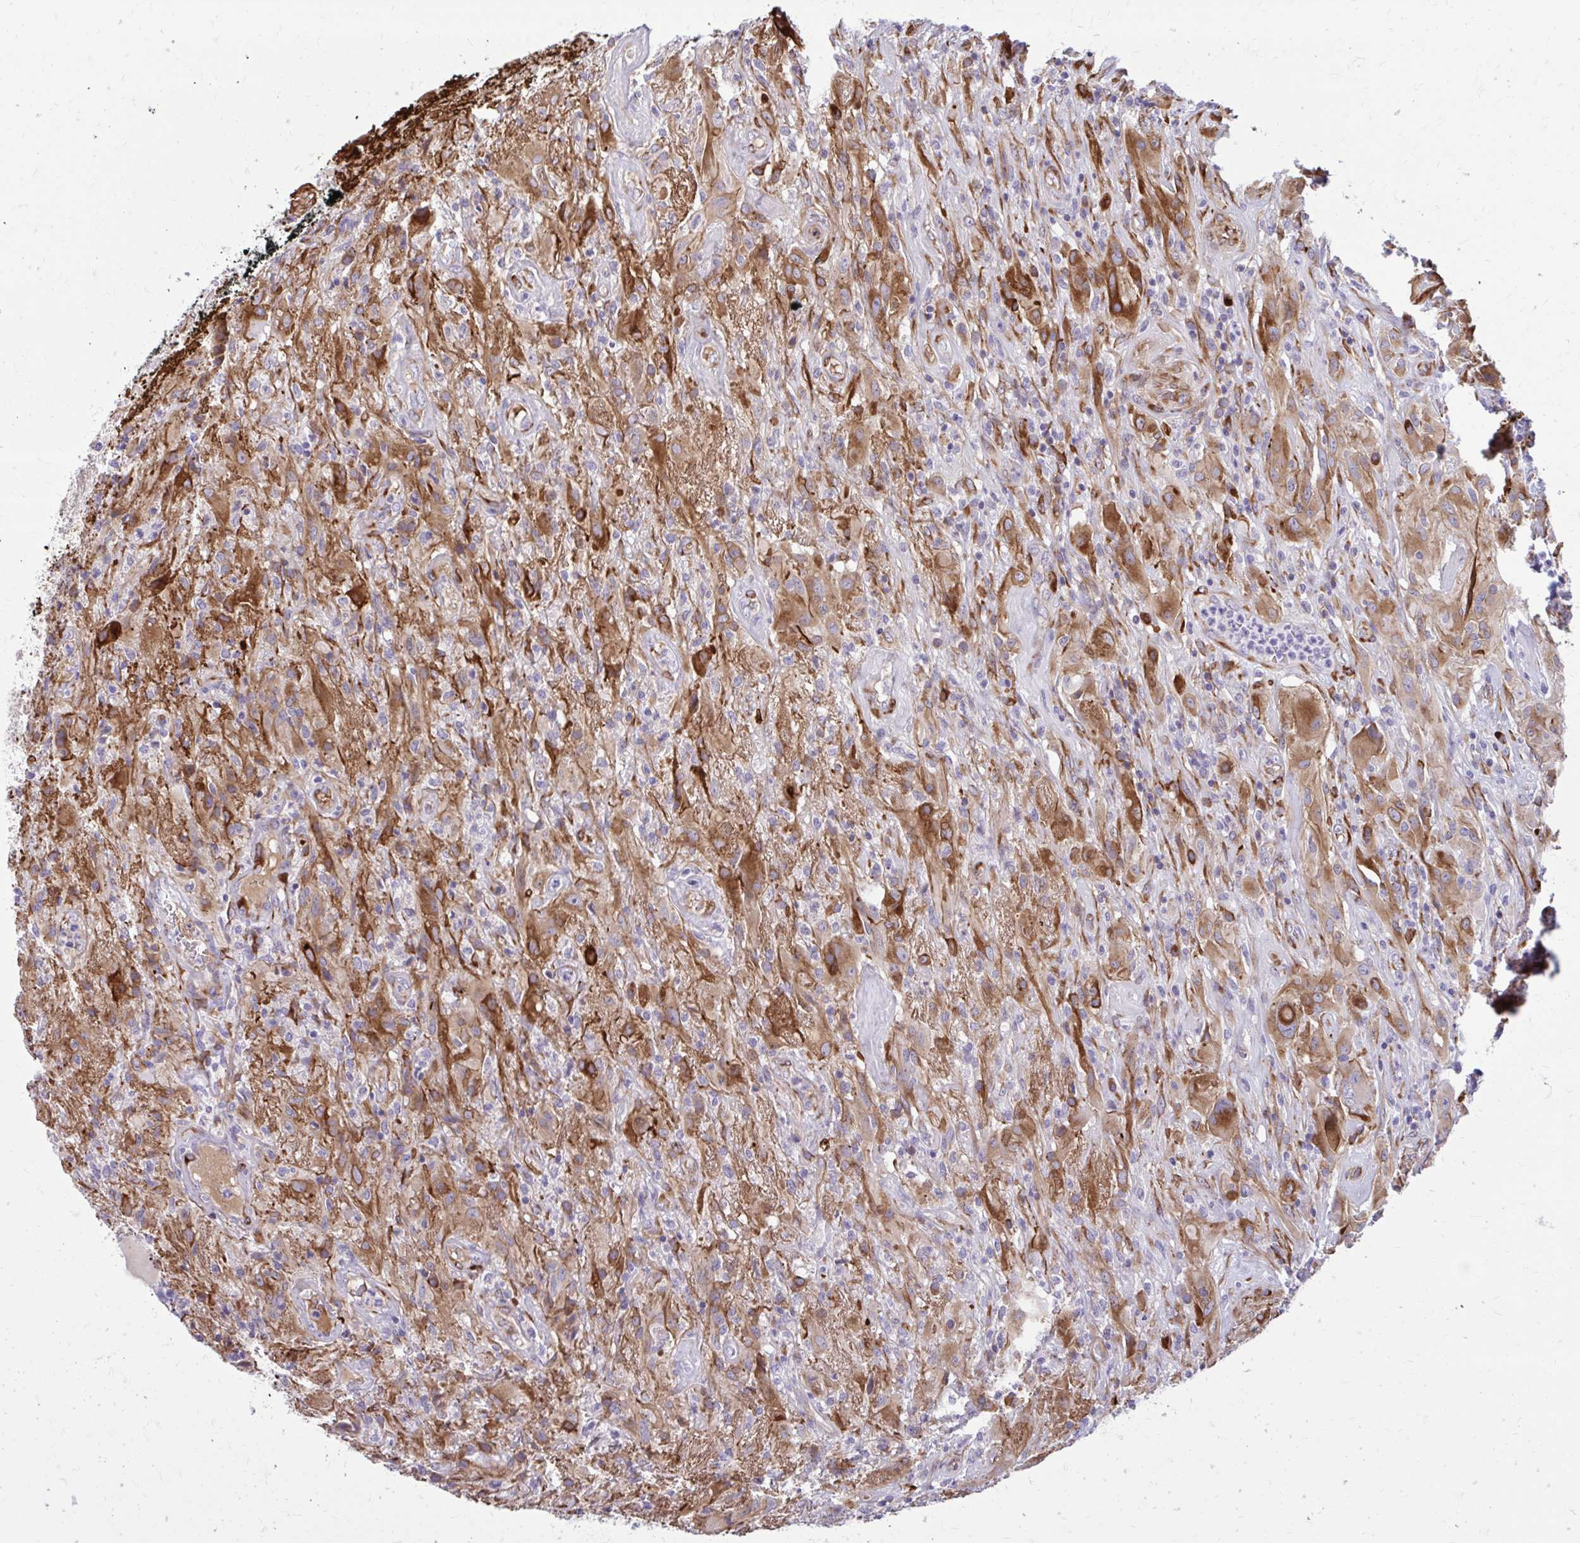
{"staining": {"intensity": "moderate", "quantity": "25%-75%", "location": "cytoplasmic/membranous"}, "tissue": "glioma", "cell_type": "Tumor cells", "image_type": "cancer", "snomed": [{"axis": "morphology", "description": "Glioma, malignant, High grade"}, {"axis": "topography", "description": "Brain"}], "caption": "Tumor cells show moderate cytoplasmic/membranous expression in about 25%-75% of cells in glioma.", "gene": "BEND5", "patient": {"sex": "male", "age": 46}}